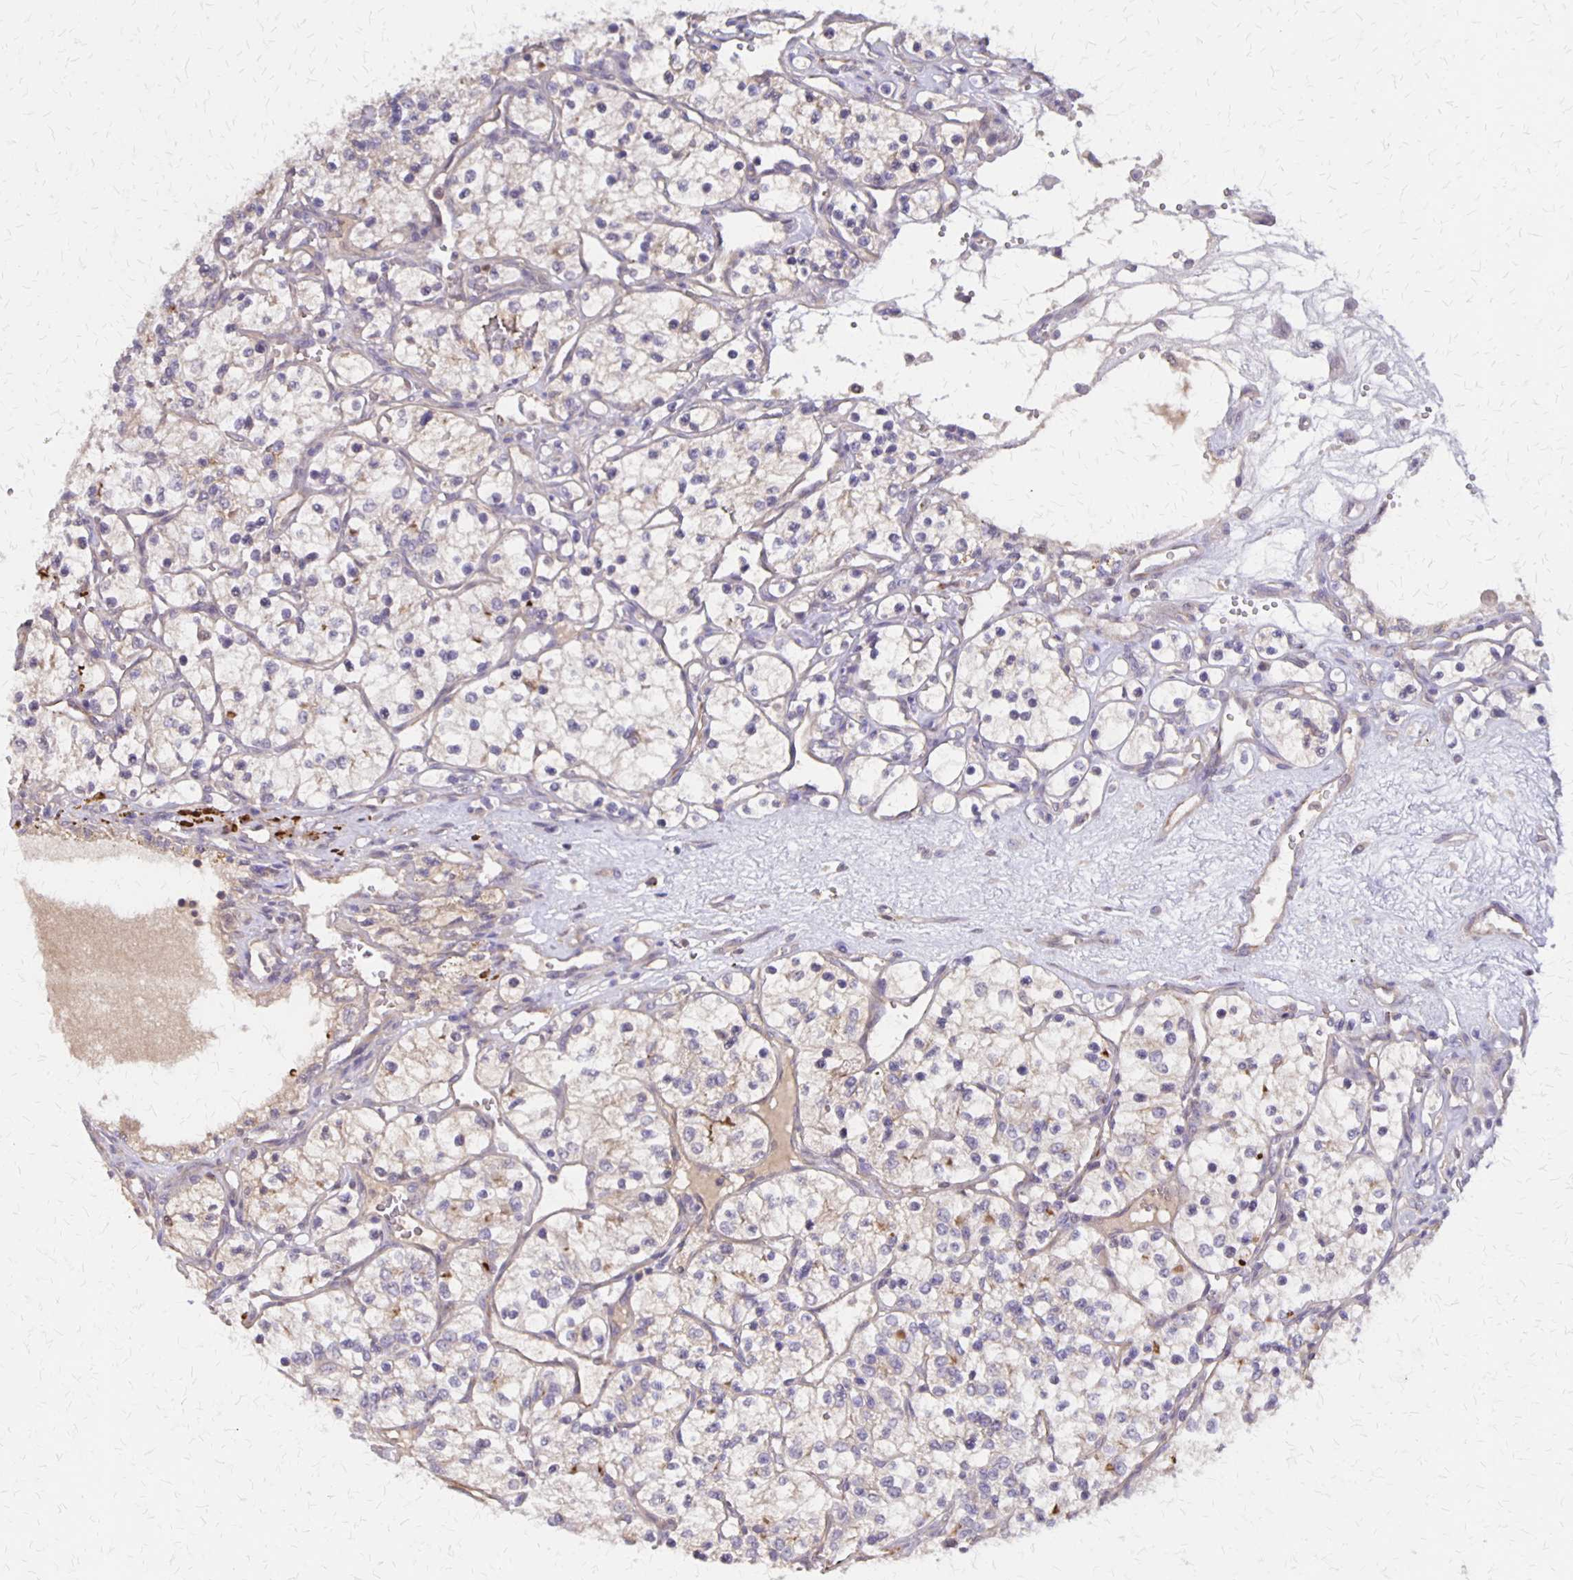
{"staining": {"intensity": "negative", "quantity": "none", "location": "none"}, "tissue": "renal cancer", "cell_type": "Tumor cells", "image_type": "cancer", "snomed": [{"axis": "morphology", "description": "Adenocarcinoma, NOS"}, {"axis": "topography", "description": "Kidney"}], "caption": "Immunohistochemical staining of renal adenocarcinoma displays no significant expression in tumor cells.", "gene": "NOG", "patient": {"sex": "female", "age": 69}}